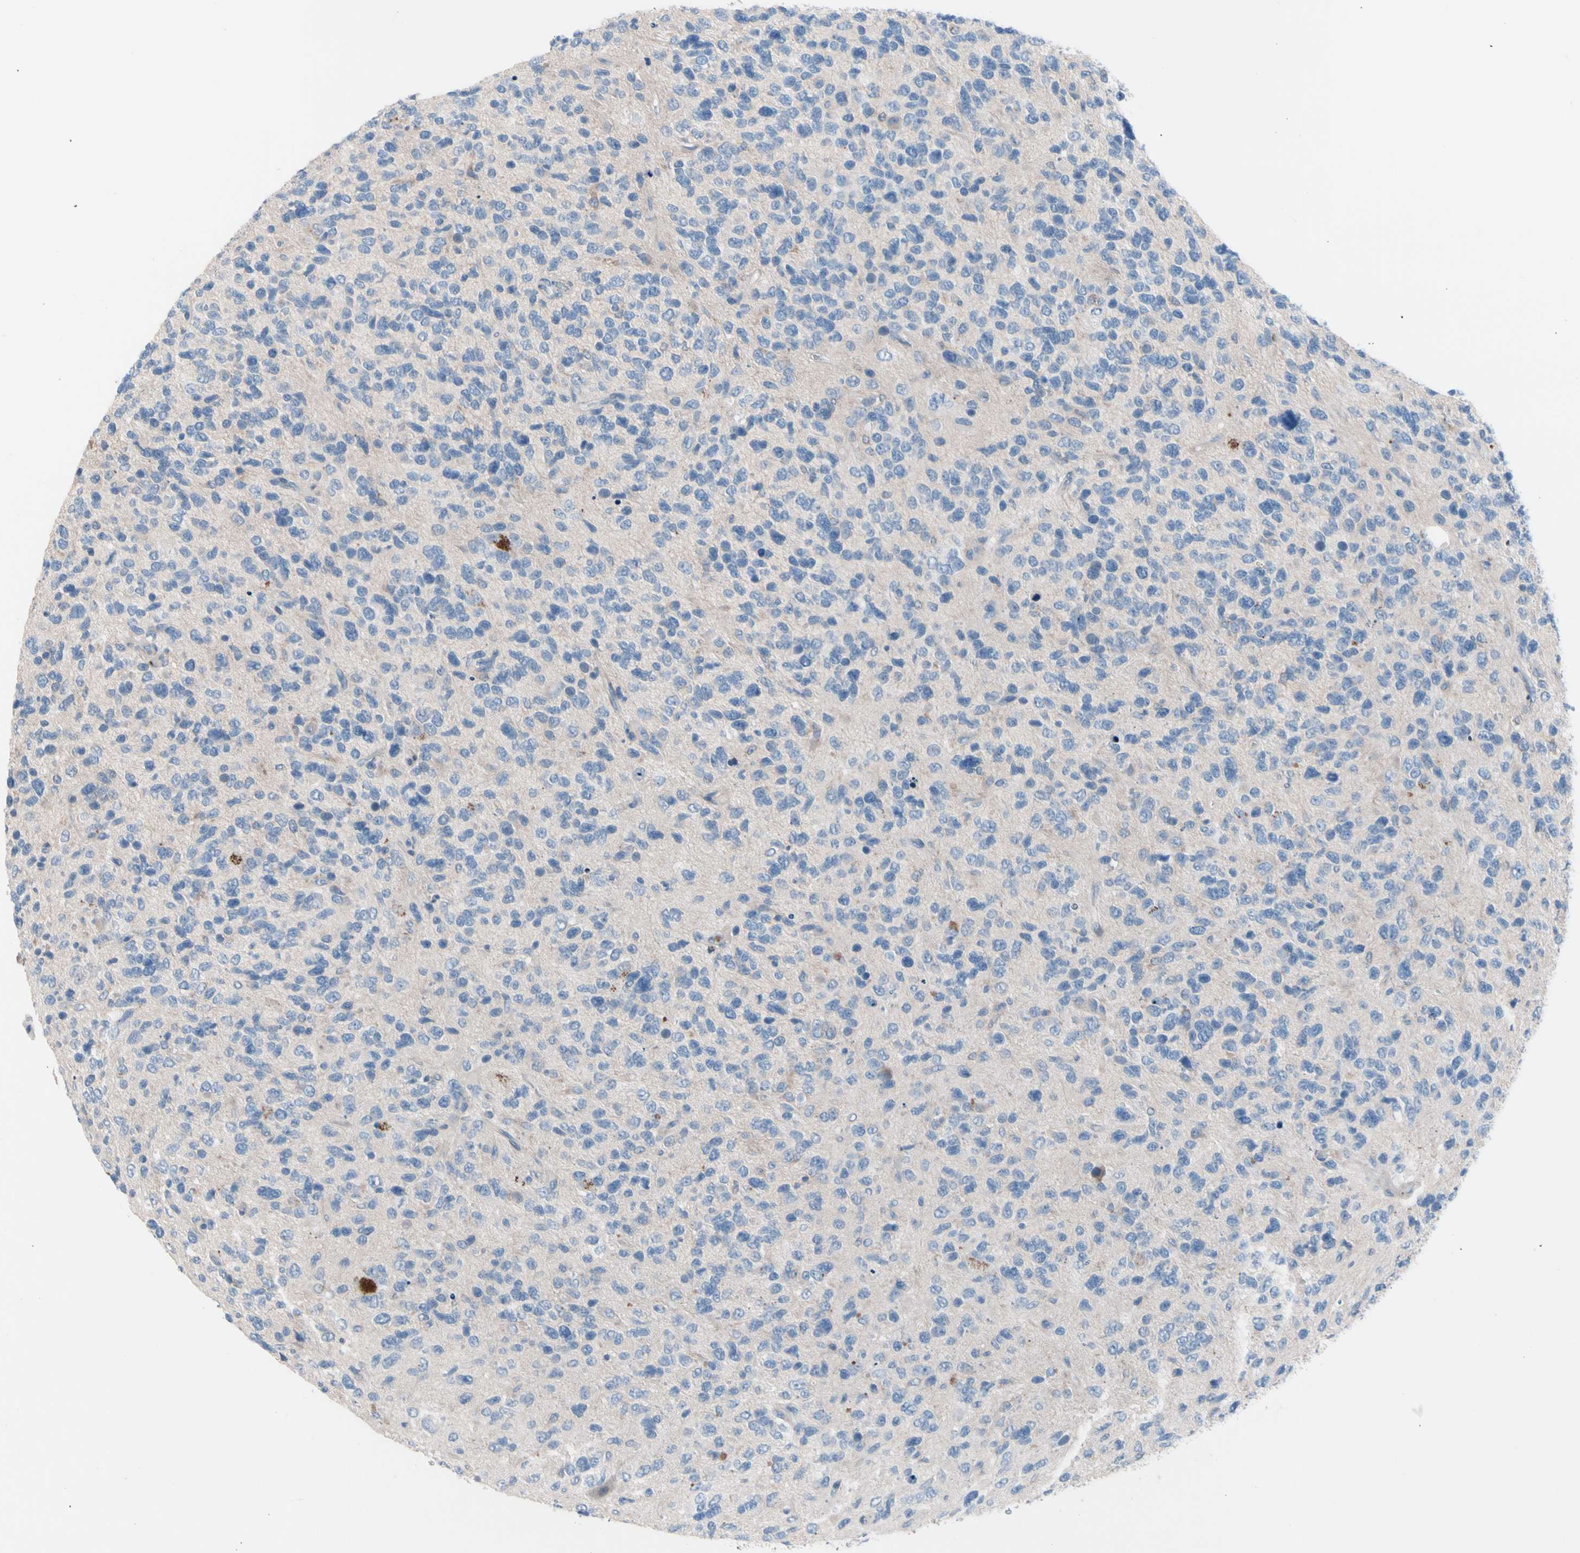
{"staining": {"intensity": "negative", "quantity": "none", "location": "none"}, "tissue": "glioma", "cell_type": "Tumor cells", "image_type": "cancer", "snomed": [{"axis": "morphology", "description": "Glioma, malignant, High grade"}, {"axis": "topography", "description": "Brain"}], "caption": "Histopathology image shows no protein expression in tumor cells of glioma tissue.", "gene": "CASQ1", "patient": {"sex": "female", "age": 58}}